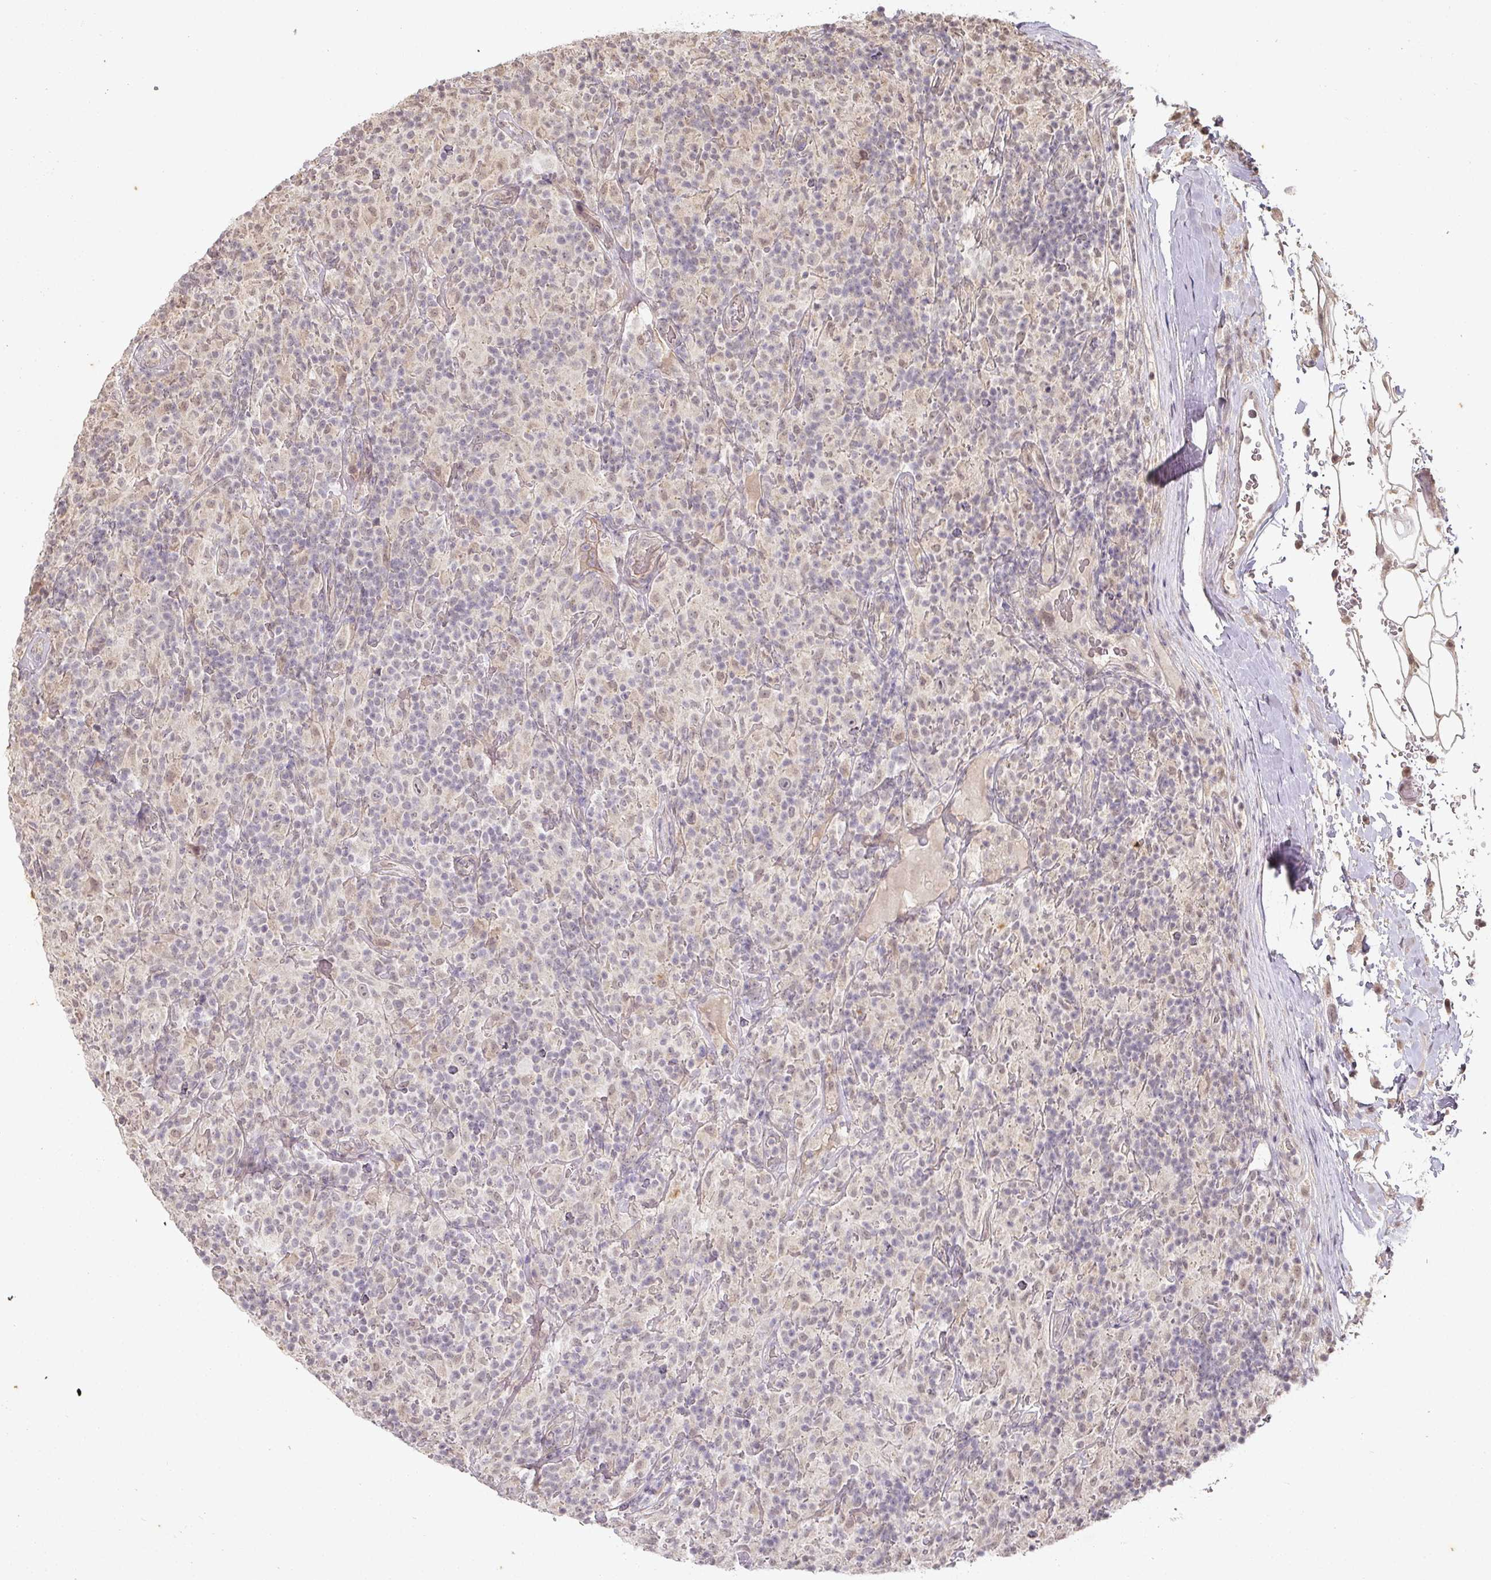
{"staining": {"intensity": "negative", "quantity": "none", "location": "none"}, "tissue": "lymphoma", "cell_type": "Tumor cells", "image_type": "cancer", "snomed": [{"axis": "morphology", "description": "Hodgkin's disease, NOS"}, {"axis": "topography", "description": "Lymph node"}], "caption": "An image of human lymphoma is negative for staining in tumor cells.", "gene": "CAPN5", "patient": {"sex": "male", "age": 70}}